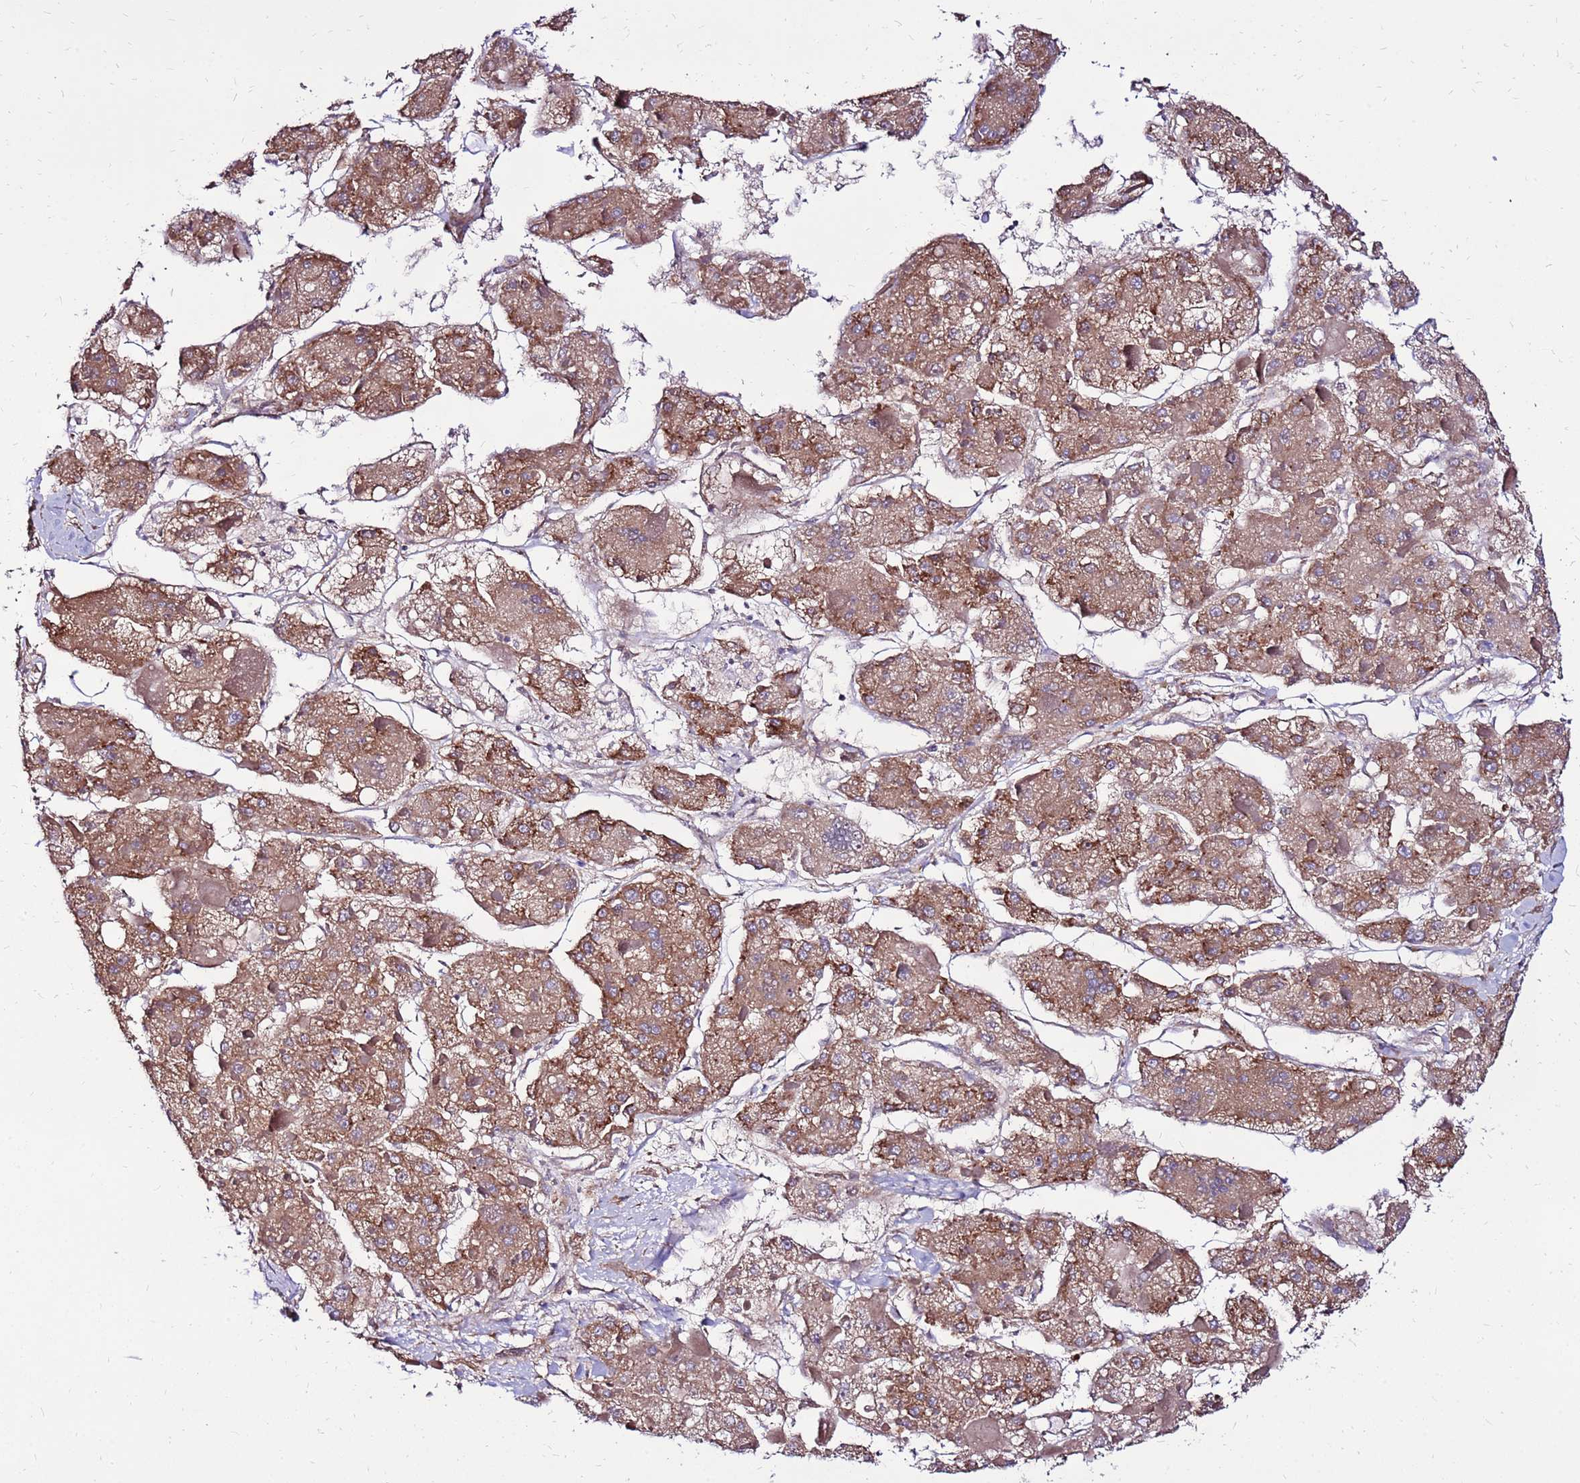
{"staining": {"intensity": "moderate", "quantity": ">75%", "location": "cytoplasmic/membranous"}, "tissue": "liver cancer", "cell_type": "Tumor cells", "image_type": "cancer", "snomed": [{"axis": "morphology", "description": "Carcinoma, Hepatocellular, NOS"}, {"axis": "topography", "description": "Liver"}], "caption": "Moderate cytoplasmic/membranous staining for a protein is identified in approximately >75% of tumor cells of liver cancer (hepatocellular carcinoma) using IHC.", "gene": "EI24", "patient": {"sex": "female", "age": 73}}